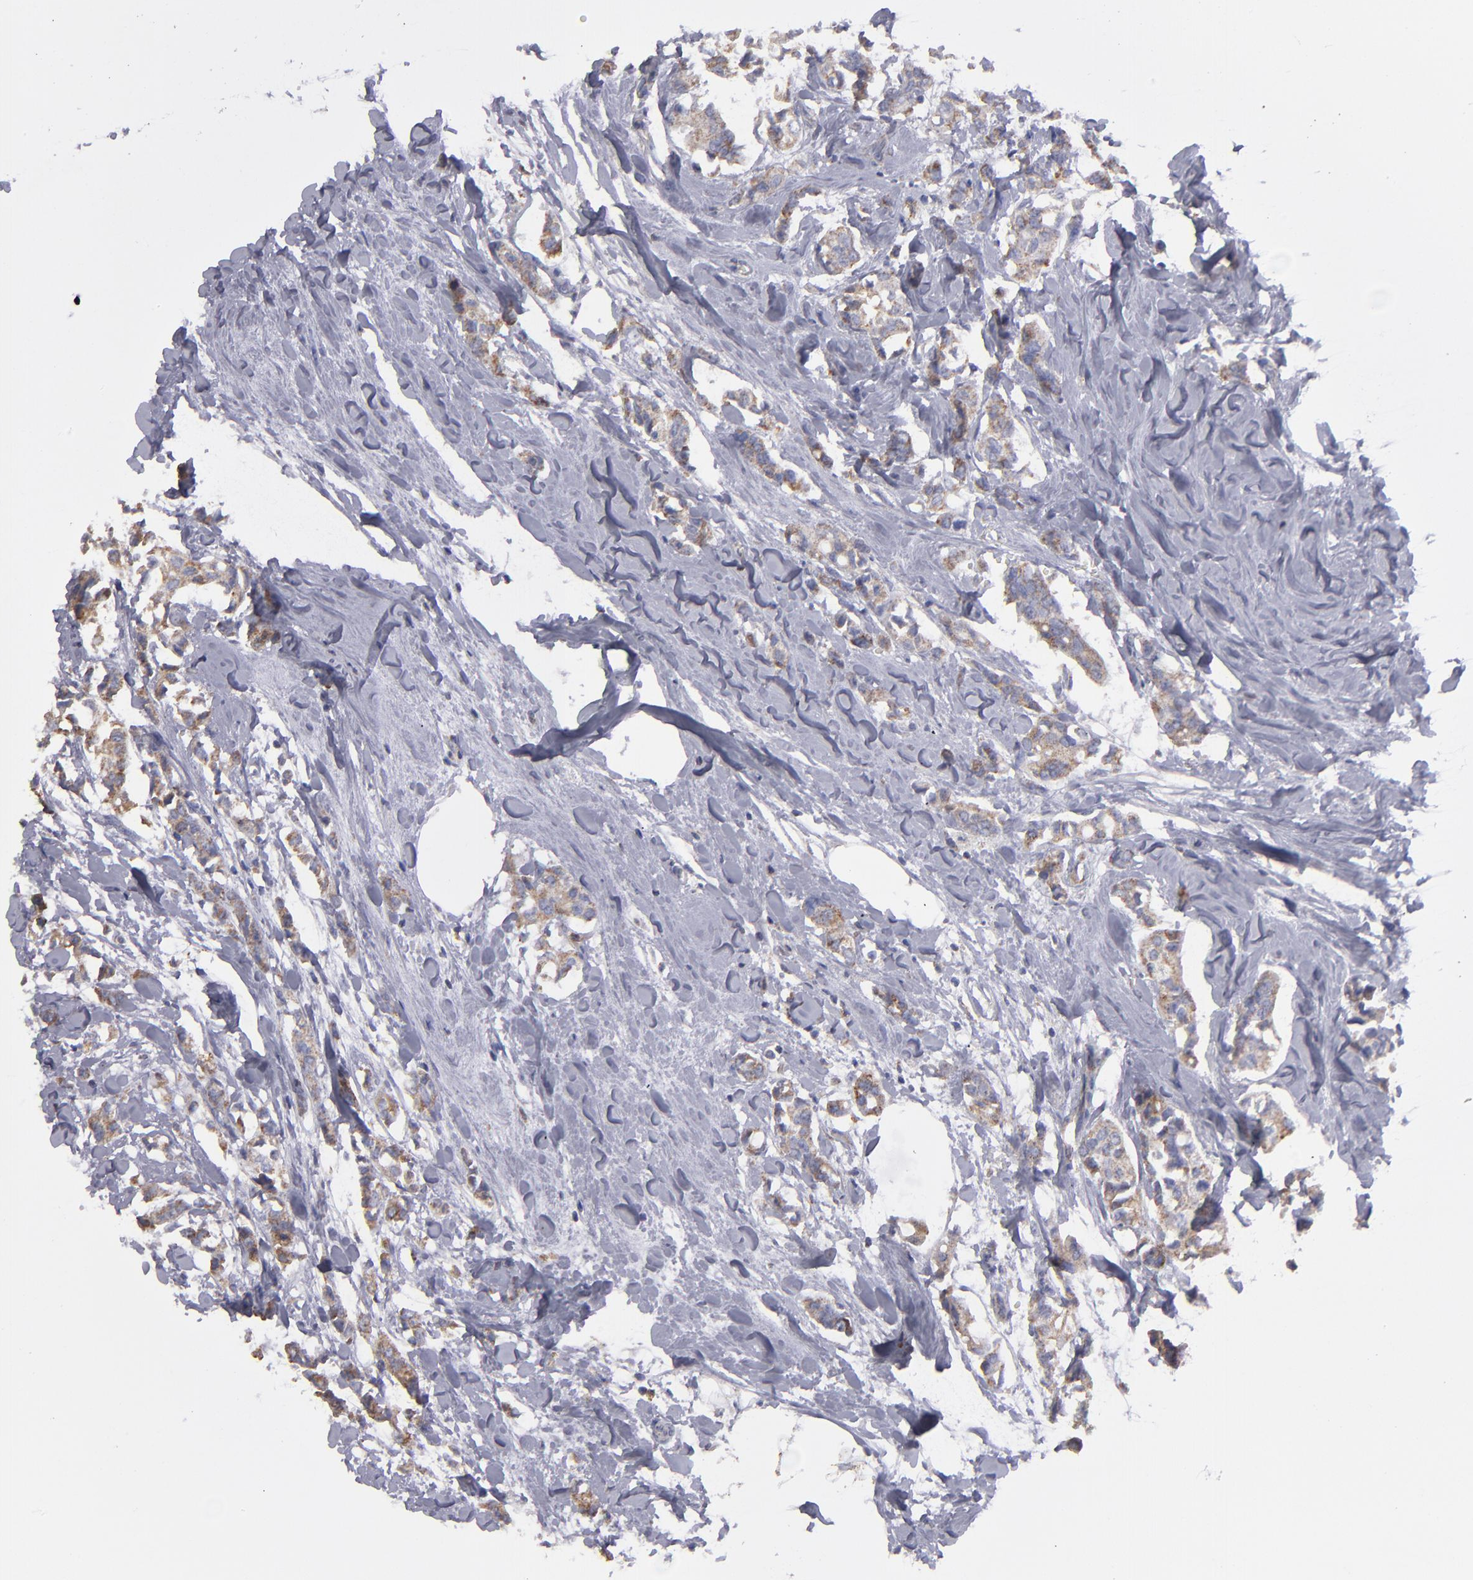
{"staining": {"intensity": "moderate", "quantity": ">75%", "location": "cytoplasmic/membranous"}, "tissue": "breast cancer", "cell_type": "Tumor cells", "image_type": "cancer", "snomed": [{"axis": "morphology", "description": "Duct carcinoma"}, {"axis": "topography", "description": "Breast"}], "caption": "Protein staining by immunohistochemistry (IHC) shows moderate cytoplasmic/membranous staining in approximately >75% of tumor cells in invasive ductal carcinoma (breast).", "gene": "FGR", "patient": {"sex": "female", "age": 84}}